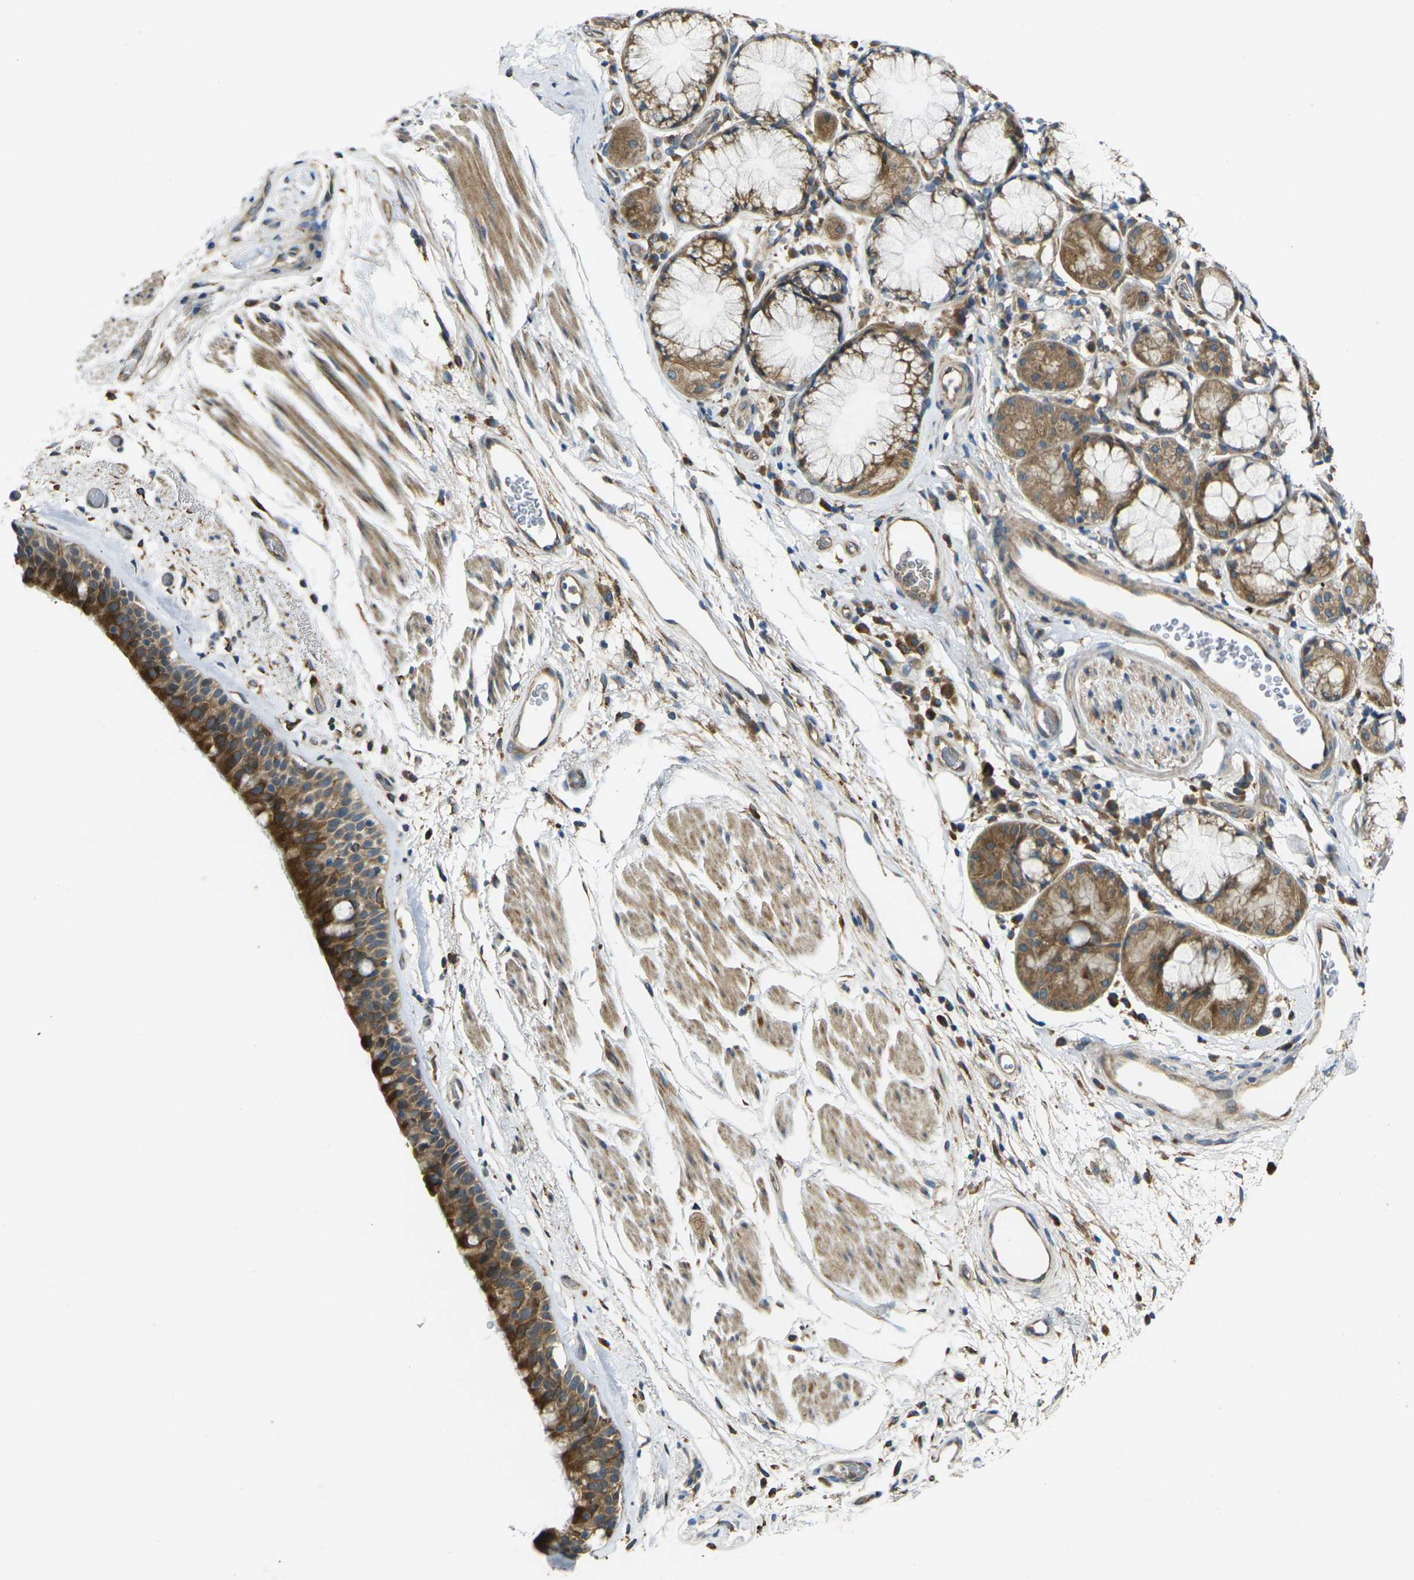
{"staining": {"intensity": "strong", "quantity": ">75%", "location": "cytoplasmic/membranous"}, "tissue": "bronchus", "cell_type": "Respiratory epithelial cells", "image_type": "normal", "snomed": [{"axis": "morphology", "description": "Normal tissue, NOS"}, {"axis": "morphology", "description": "Adenocarcinoma, NOS"}, {"axis": "topography", "description": "Bronchus"}, {"axis": "topography", "description": "Lung"}], "caption": "Protein expression analysis of unremarkable bronchus exhibits strong cytoplasmic/membranous positivity in approximately >75% of respiratory epithelial cells.", "gene": "FZD1", "patient": {"sex": "female", "age": 54}}